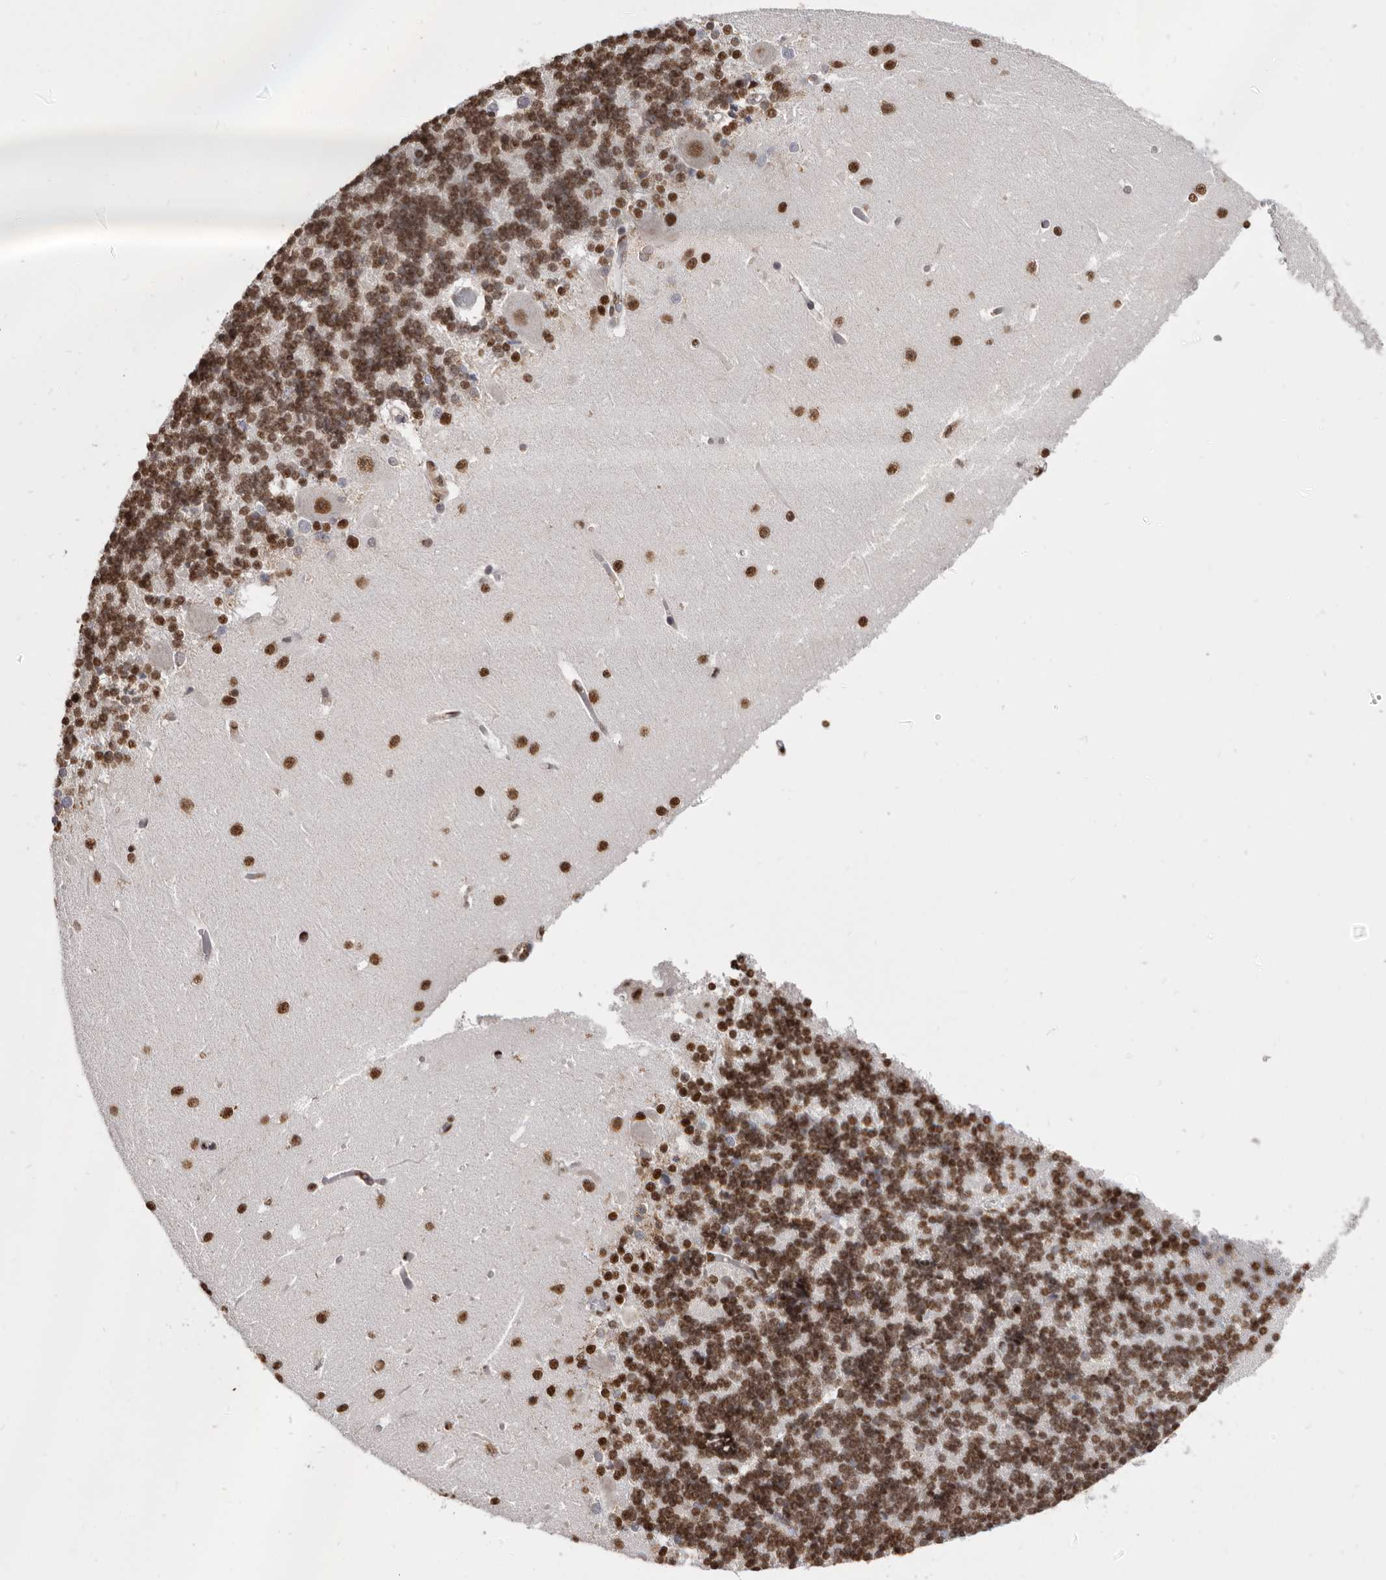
{"staining": {"intensity": "moderate", "quantity": ">75%", "location": "nuclear"}, "tissue": "cerebellum", "cell_type": "Cells in granular layer", "image_type": "normal", "snomed": [{"axis": "morphology", "description": "Normal tissue, NOS"}, {"axis": "topography", "description": "Cerebellum"}], "caption": "This is an image of immunohistochemistry staining of benign cerebellum, which shows moderate expression in the nuclear of cells in granular layer.", "gene": "SCAF4", "patient": {"sex": "male", "age": 37}}